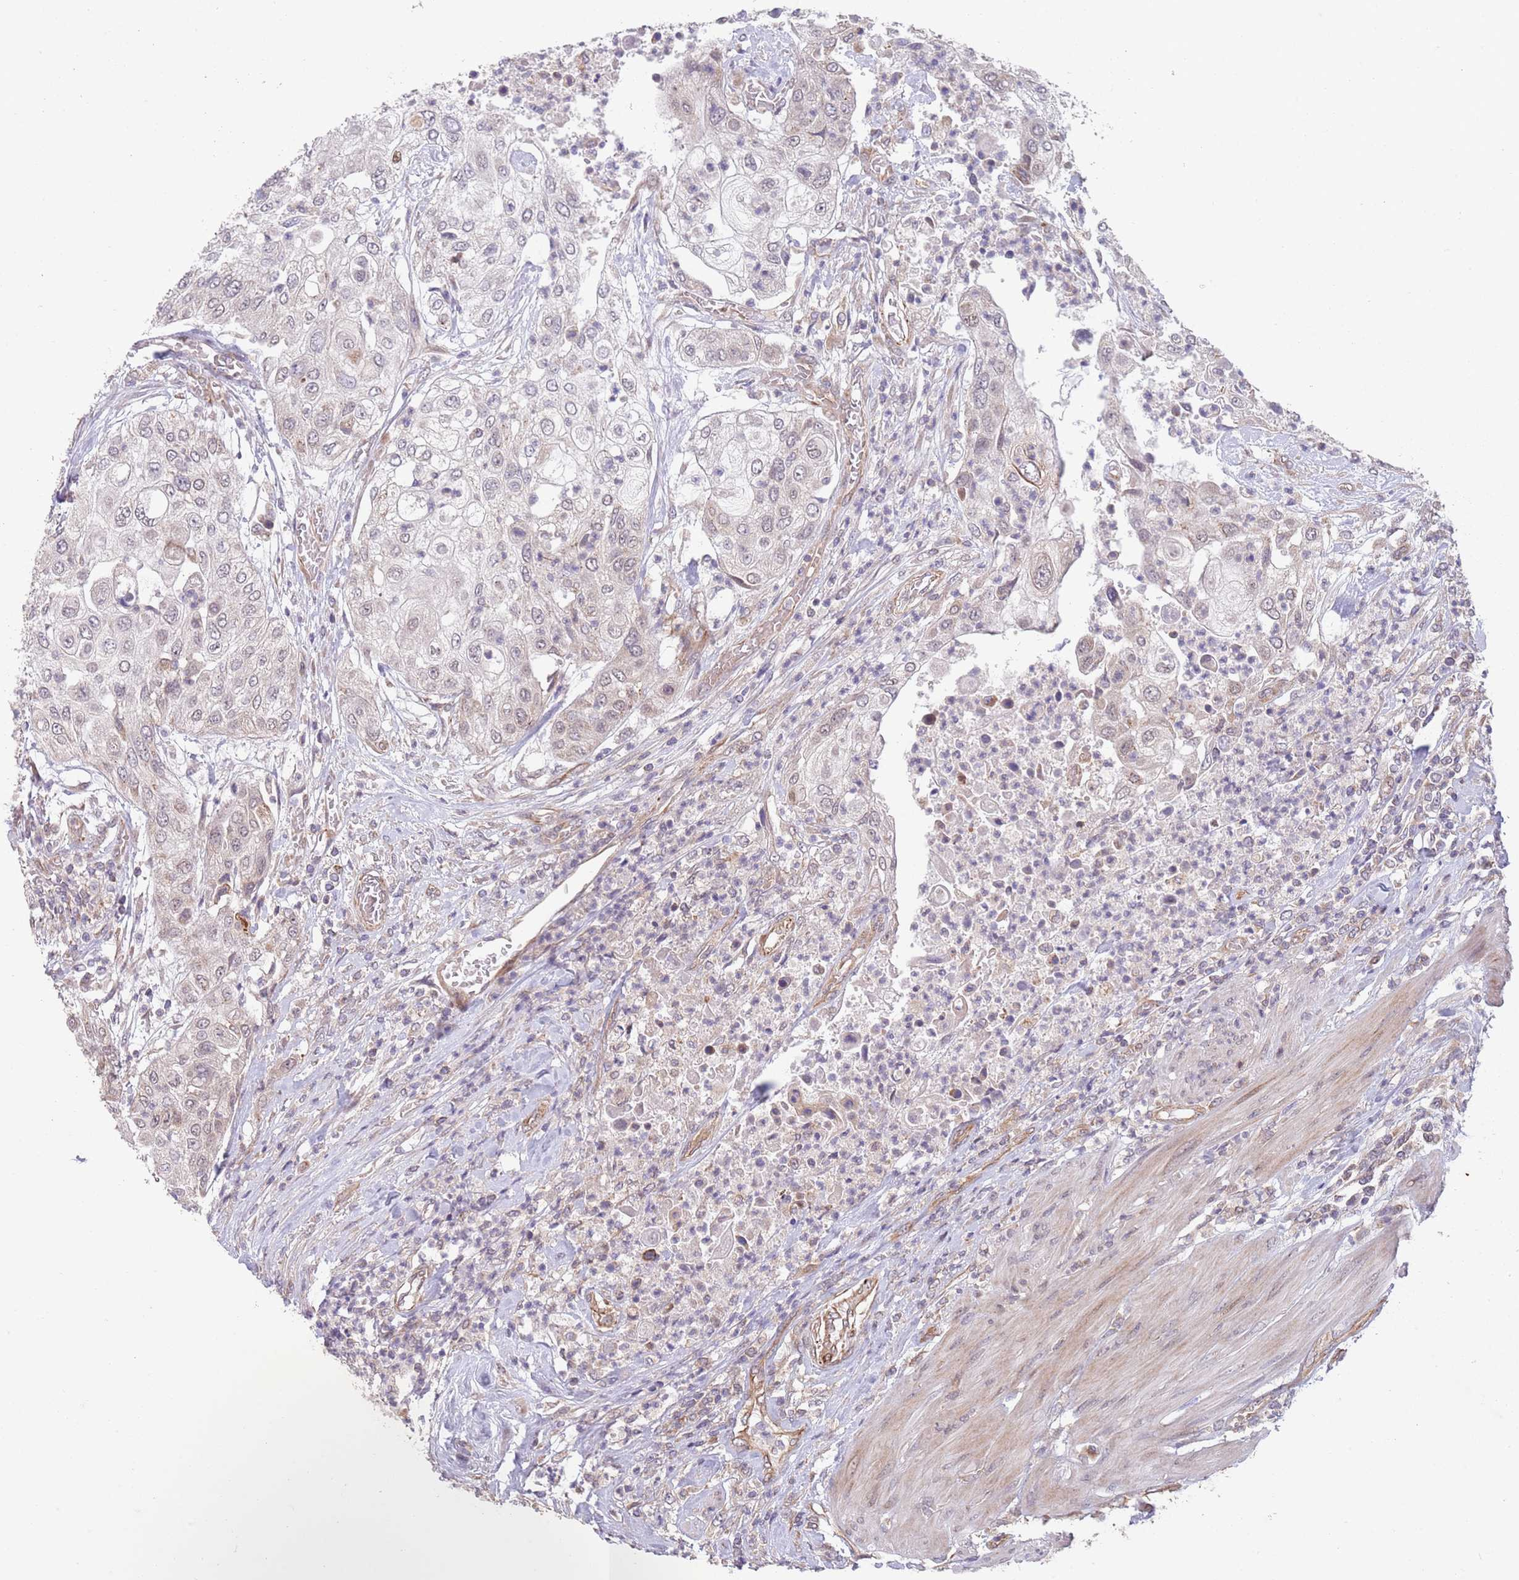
{"staining": {"intensity": "weak", "quantity": "<25%", "location": "nuclear"}, "tissue": "urothelial cancer", "cell_type": "Tumor cells", "image_type": "cancer", "snomed": [{"axis": "morphology", "description": "Urothelial carcinoma, High grade"}, {"axis": "topography", "description": "Urinary bladder"}], "caption": "High magnification brightfield microscopy of urothelial cancer stained with DAB (3,3'-diaminobenzidine) (brown) and counterstained with hematoxylin (blue): tumor cells show no significant expression.", "gene": "CHD9", "patient": {"sex": "female", "age": 79}}